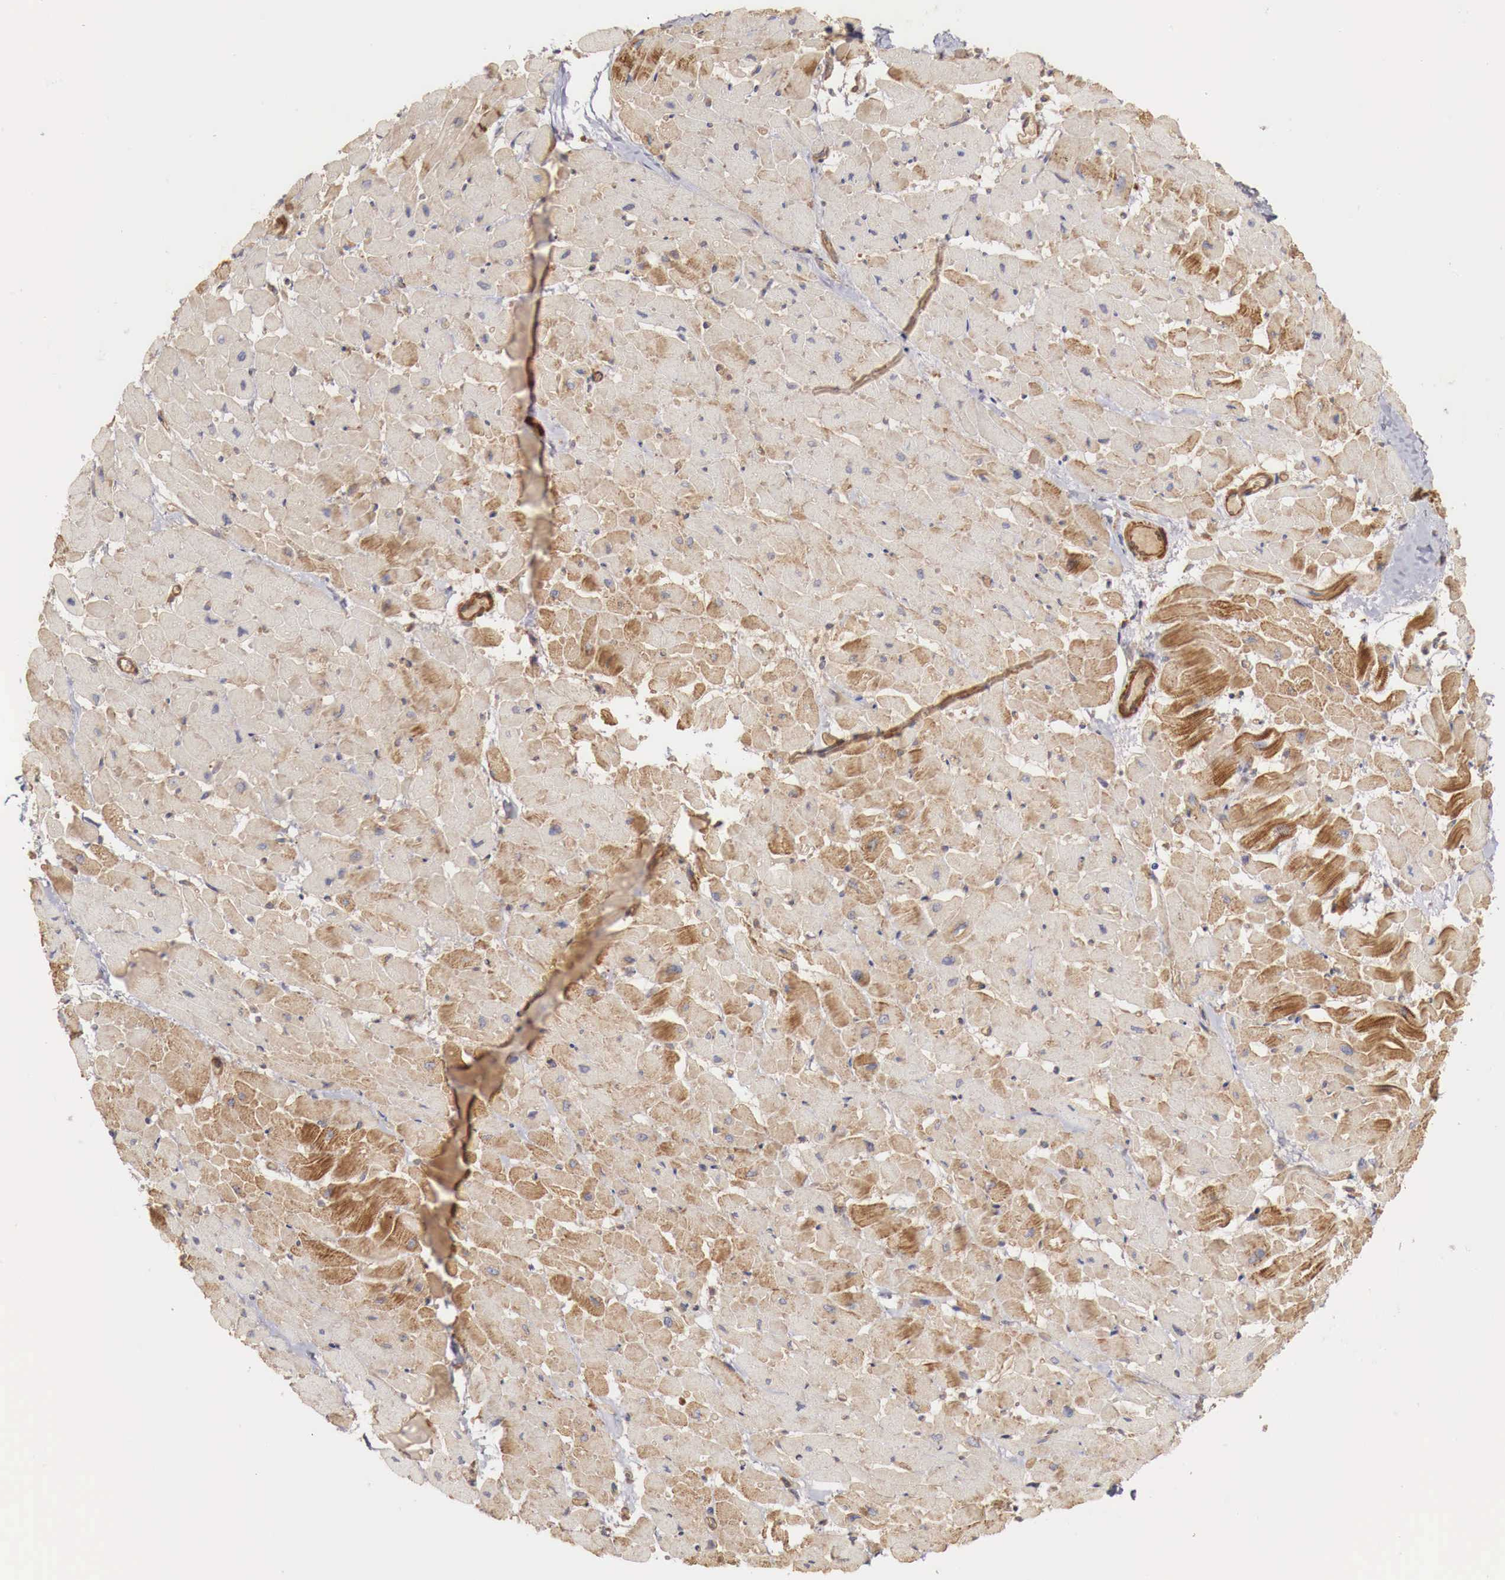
{"staining": {"intensity": "moderate", "quantity": ">75%", "location": "cytoplasmic/membranous"}, "tissue": "heart muscle", "cell_type": "Cardiomyocytes", "image_type": "normal", "snomed": [{"axis": "morphology", "description": "Normal tissue, NOS"}, {"axis": "topography", "description": "Heart"}], "caption": "IHC histopathology image of unremarkable heart muscle: heart muscle stained using immunohistochemistry (IHC) demonstrates medium levels of moderate protein expression localized specifically in the cytoplasmic/membranous of cardiomyocytes, appearing as a cytoplasmic/membranous brown color.", "gene": "ARMCX4", "patient": {"sex": "male", "age": 45}}